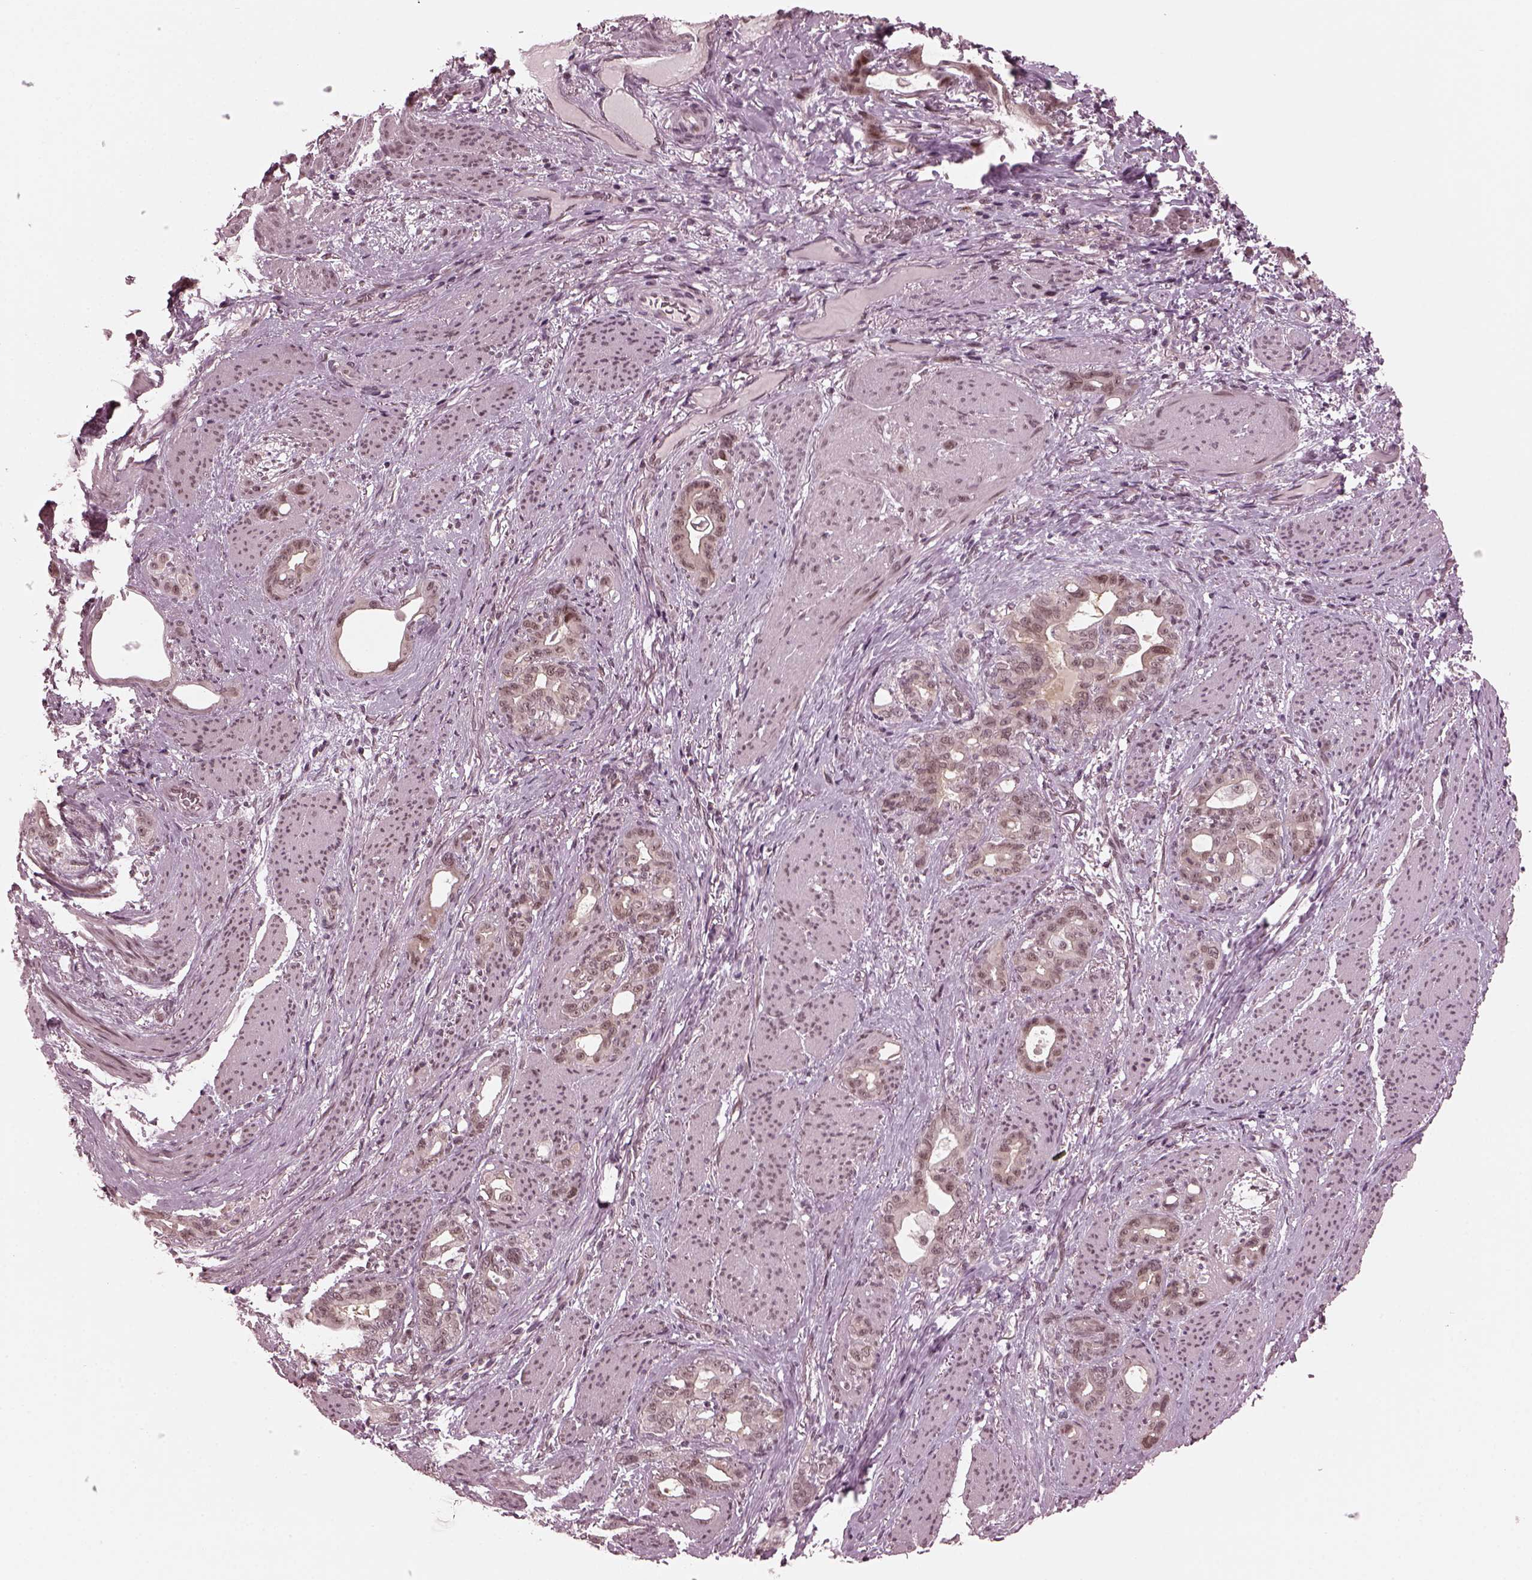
{"staining": {"intensity": "negative", "quantity": "none", "location": "none"}, "tissue": "stomach cancer", "cell_type": "Tumor cells", "image_type": "cancer", "snomed": [{"axis": "morphology", "description": "Normal tissue, NOS"}, {"axis": "morphology", "description": "Adenocarcinoma, NOS"}, {"axis": "topography", "description": "Esophagus"}, {"axis": "topography", "description": "Stomach, upper"}], "caption": "There is no significant expression in tumor cells of stomach cancer. (DAB immunohistochemistry visualized using brightfield microscopy, high magnification).", "gene": "TRIB3", "patient": {"sex": "male", "age": 62}}